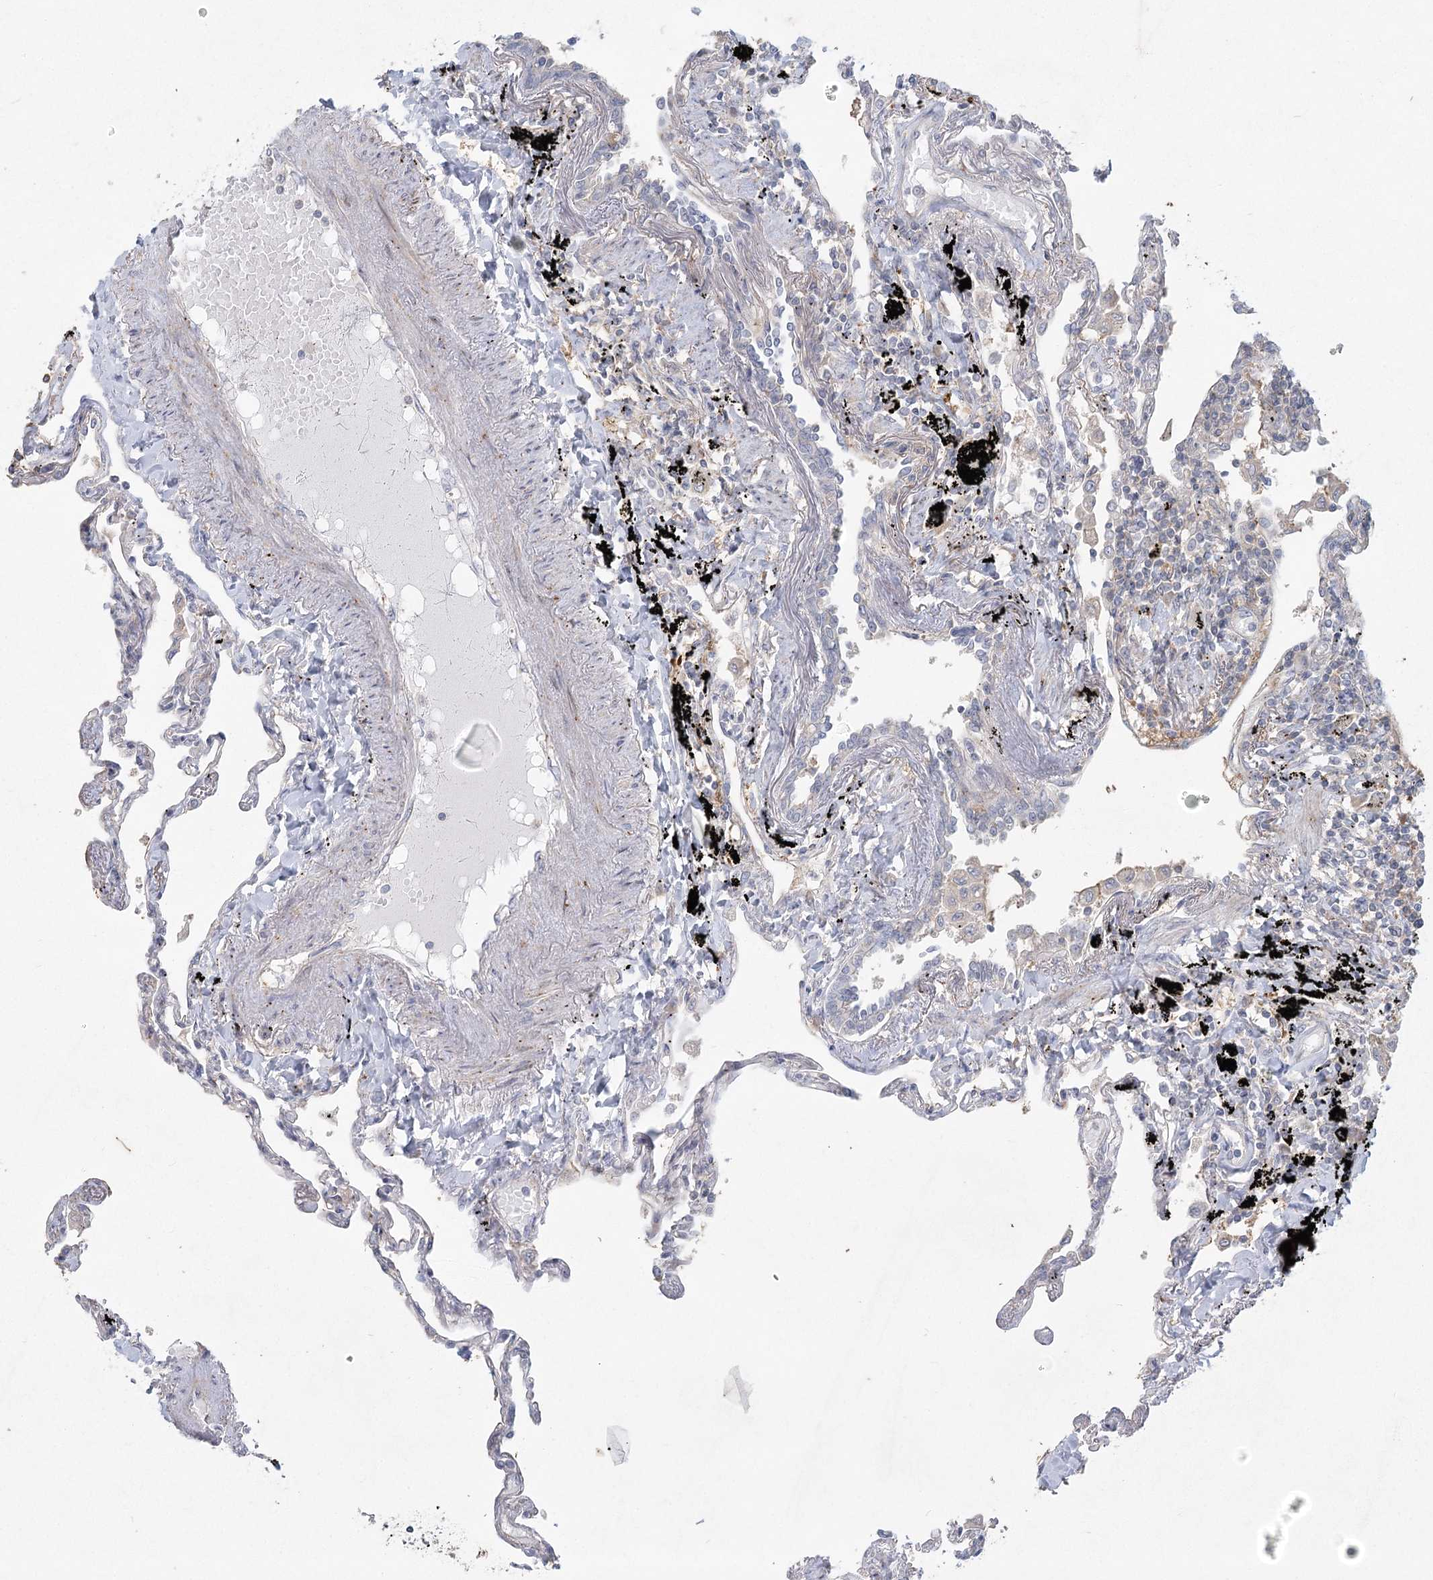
{"staining": {"intensity": "moderate", "quantity": "<25%", "location": "cytoplasmic/membranous"}, "tissue": "lung", "cell_type": "Alveolar cells", "image_type": "normal", "snomed": [{"axis": "morphology", "description": "Normal tissue, NOS"}, {"axis": "topography", "description": "Lung"}], "caption": "Immunohistochemistry (IHC) of normal human lung reveals low levels of moderate cytoplasmic/membranous positivity in about <25% of alveolar cells.", "gene": "FAM110C", "patient": {"sex": "female", "age": 67}}